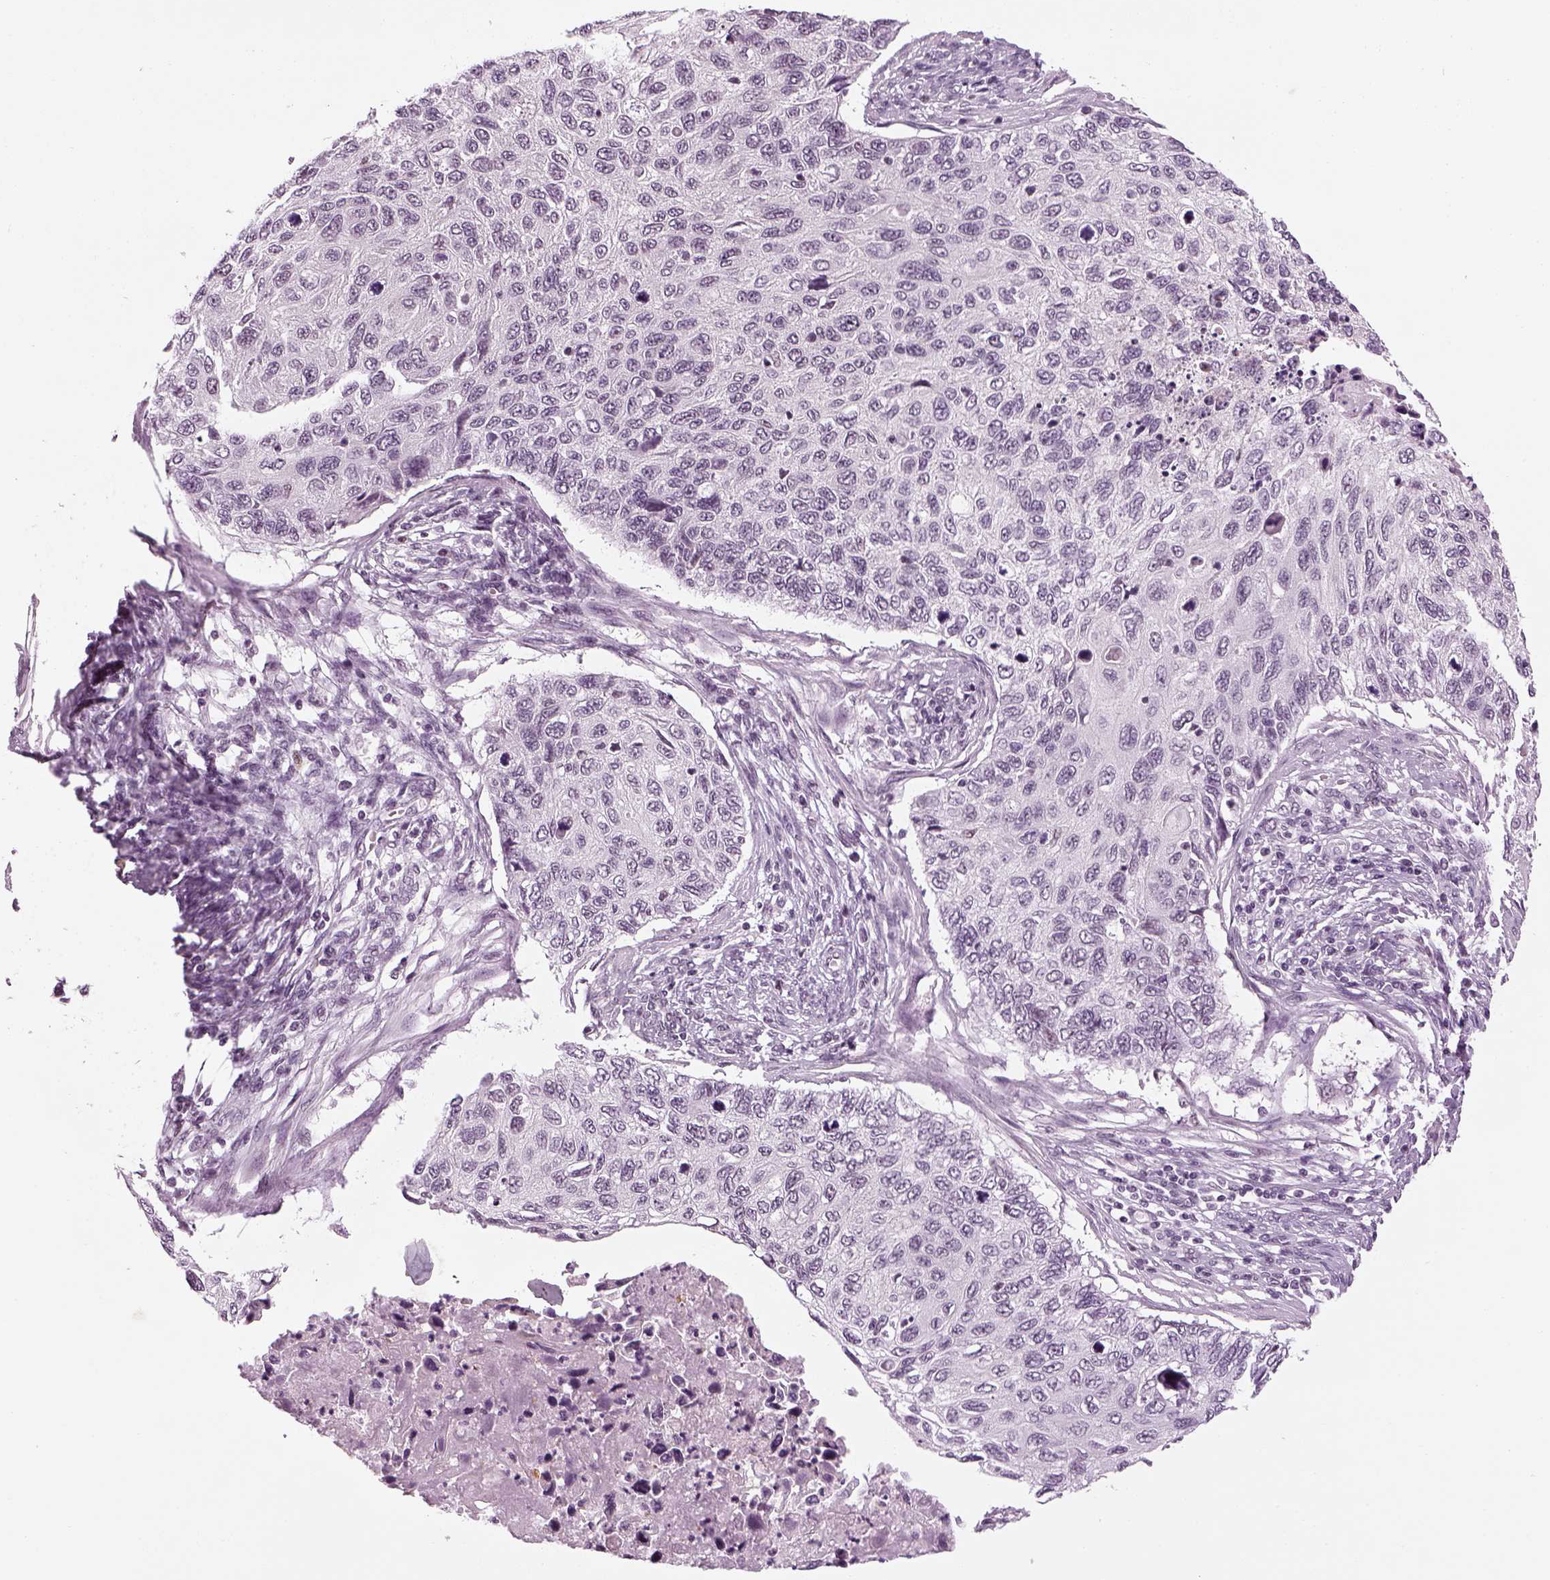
{"staining": {"intensity": "negative", "quantity": "none", "location": "none"}, "tissue": "cervical cancer", "cell_type": "Tumor cells", "image_type": "cancer", "snomed": [{"axis": "morphology", "description": "Squamous cell carcinoma, NOS"}, {"axis": "topography", "description": "Cervix"}], "caption": "Cervical squamous cell carcinoma was stained to show a protein in brown. There is no significant staining in tumor cells.", "gene": "KCNG2", "patient": {"sex": "female", "age": 70}}